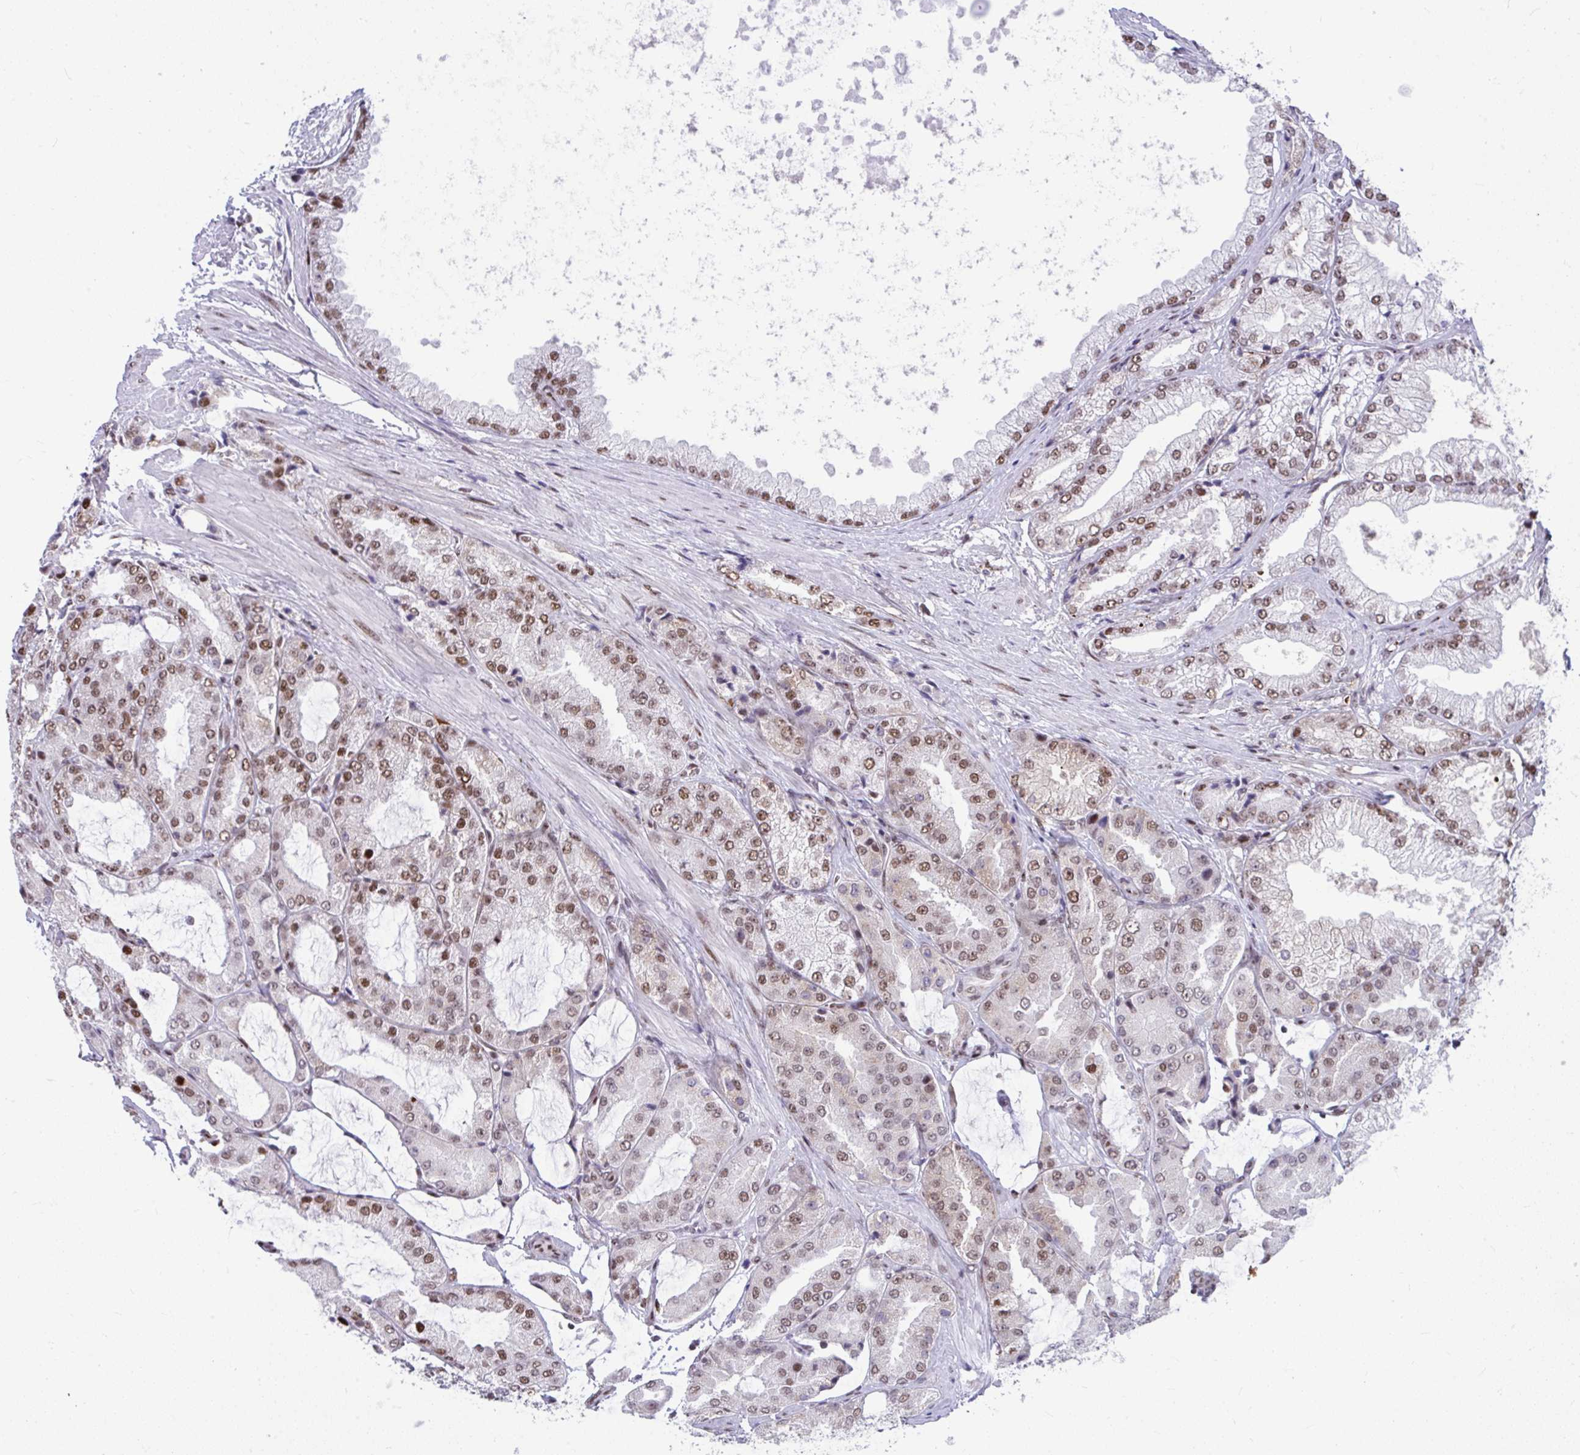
{"staining": {"intensity": "moderate", "quantity": ">75%", "location": "nuclear"}, "tissue": "prostate cancer", "cell_type": "Tumor cells", "image_type": "cancer", "snomed": [{"axis": "morphology", "description": "Adenocarcinoma, High grade"}, {"axis": "topography", "description": "Prostate"}], "caption": "This is an image of immunohistochemistry (IHC) staining of high-grade adenocarcinoma (prostate), which shows moderate positivity in the nuclear of tumor cells.", "gene": "SLC35C2", "patient": {"sex": "male", "age": 68}}